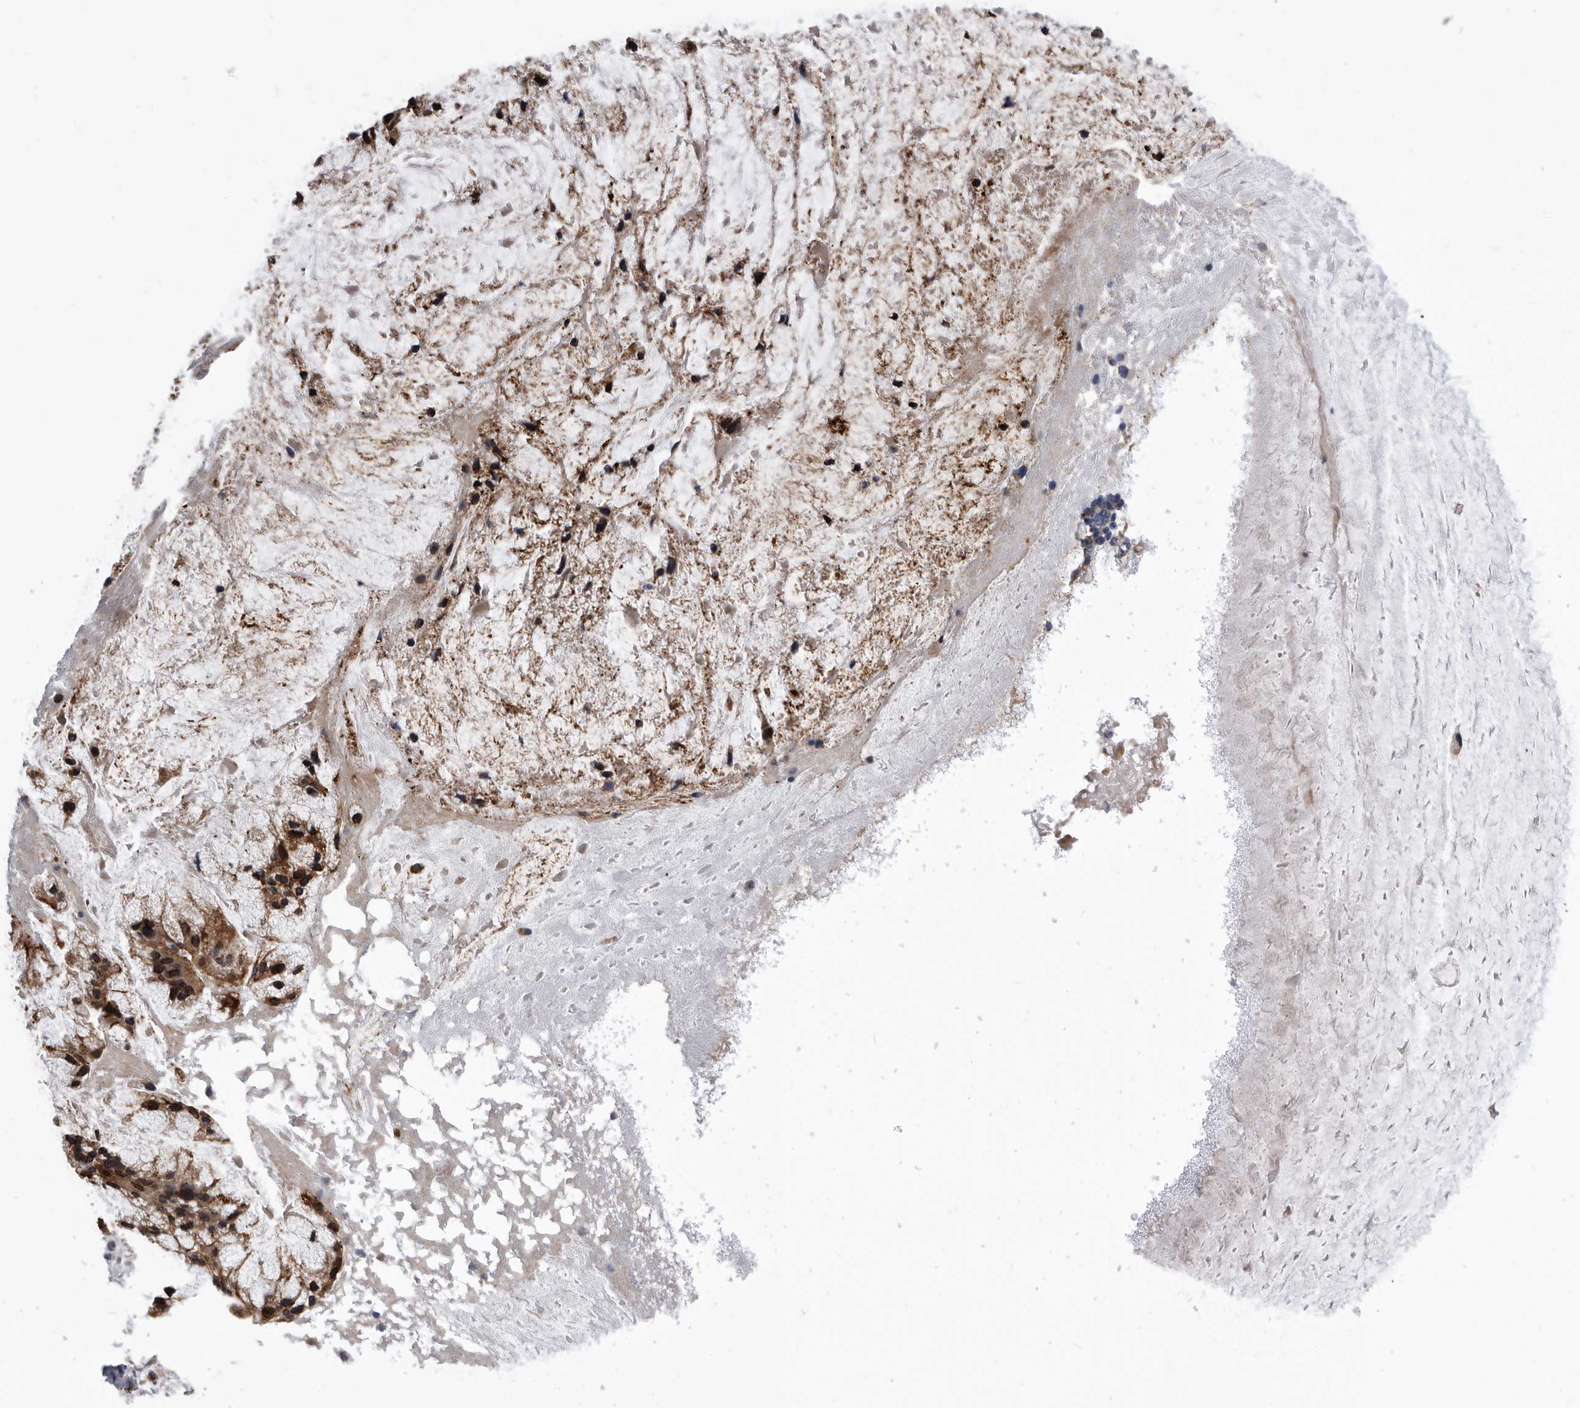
{"staining": {"intensity": "strong", "quantity": ">75%", "location": "cytoplasmic/membranous"}, "tissue": "ovarian cancer", "cell_type": "Tumor cells", "image_type": "cancer", "snomed": [{"axis": "morphology", "description": "Cystadenocarcinoma, mucinous, NOS"}, {"axis": "topography", "description": "Ovary"}], "caption": "This image reveals IHC staining of mucinous cystadenocarcinoma (ovarian), with high strong cytoplasmic/membranous staining in about >75% of tumor cells.", "gene": "BAIAP3", "patient": {"sex": "female", "age": 37}}